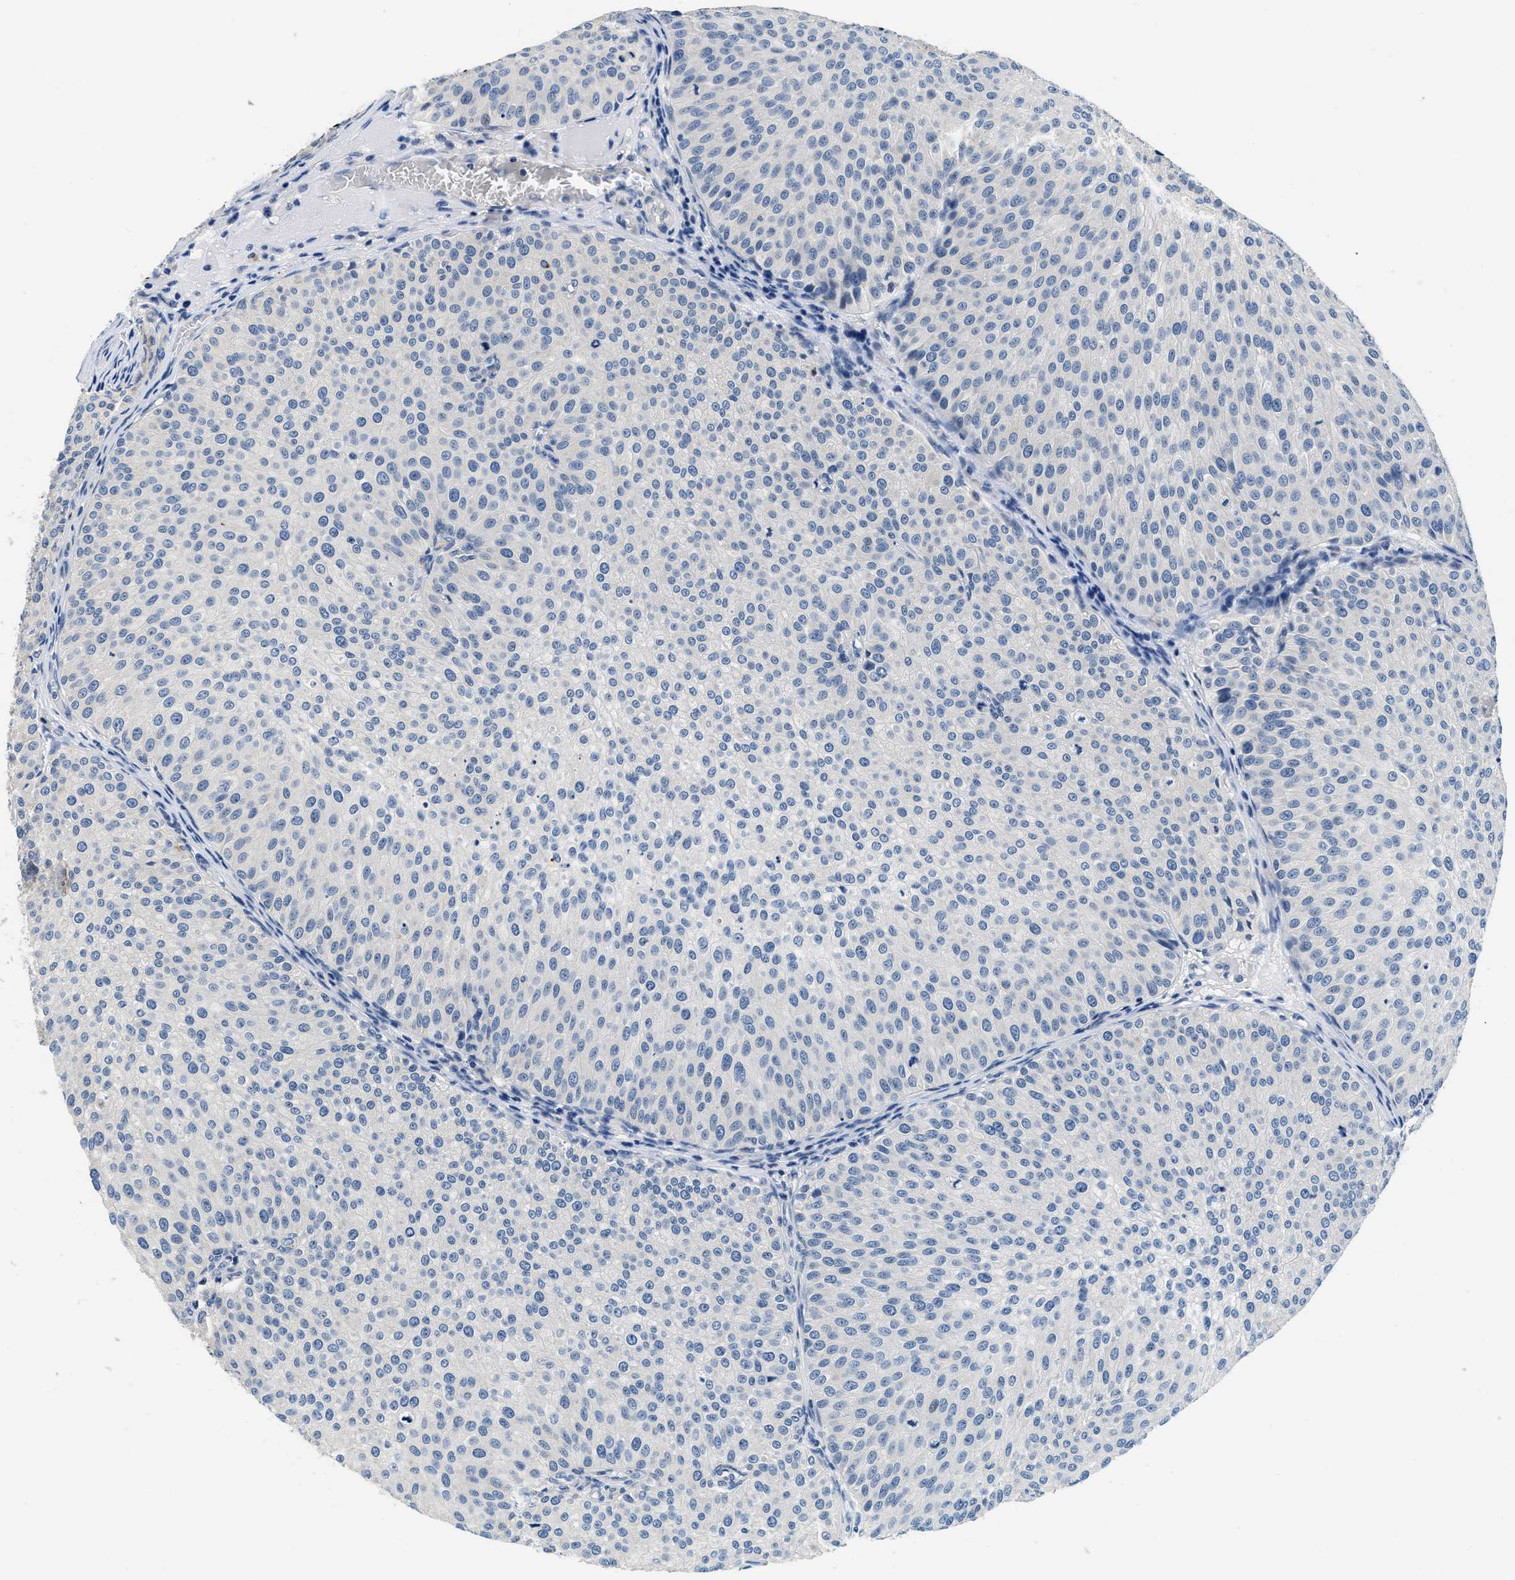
{"staining": {"intensity": "negative", "quantity": "none", "location": "none"}, "tissue": "urothelial cancer", "cell_type": "Tumor cells", "image_type": "cancer", "snomed": [{"axis": "morphology", "description": "Urothelial carcinoma, Low grade"}, {"axis": "topography", "description": "Smooth muscle"}, {"axis": "topography", "description": "Urinary bladder"}], "caption": "The immunohistochemistry photomicrograph has no significant staining in tumor cells of urothelial cancer tissue. (DAB (3,3'-diaminobenzidine) immunohistochemistry (IHC) visualized using brightfield microscopy, high magnification).", "gene": "ALDH3A2", "patient": {"sex": "male", "age": 60}}